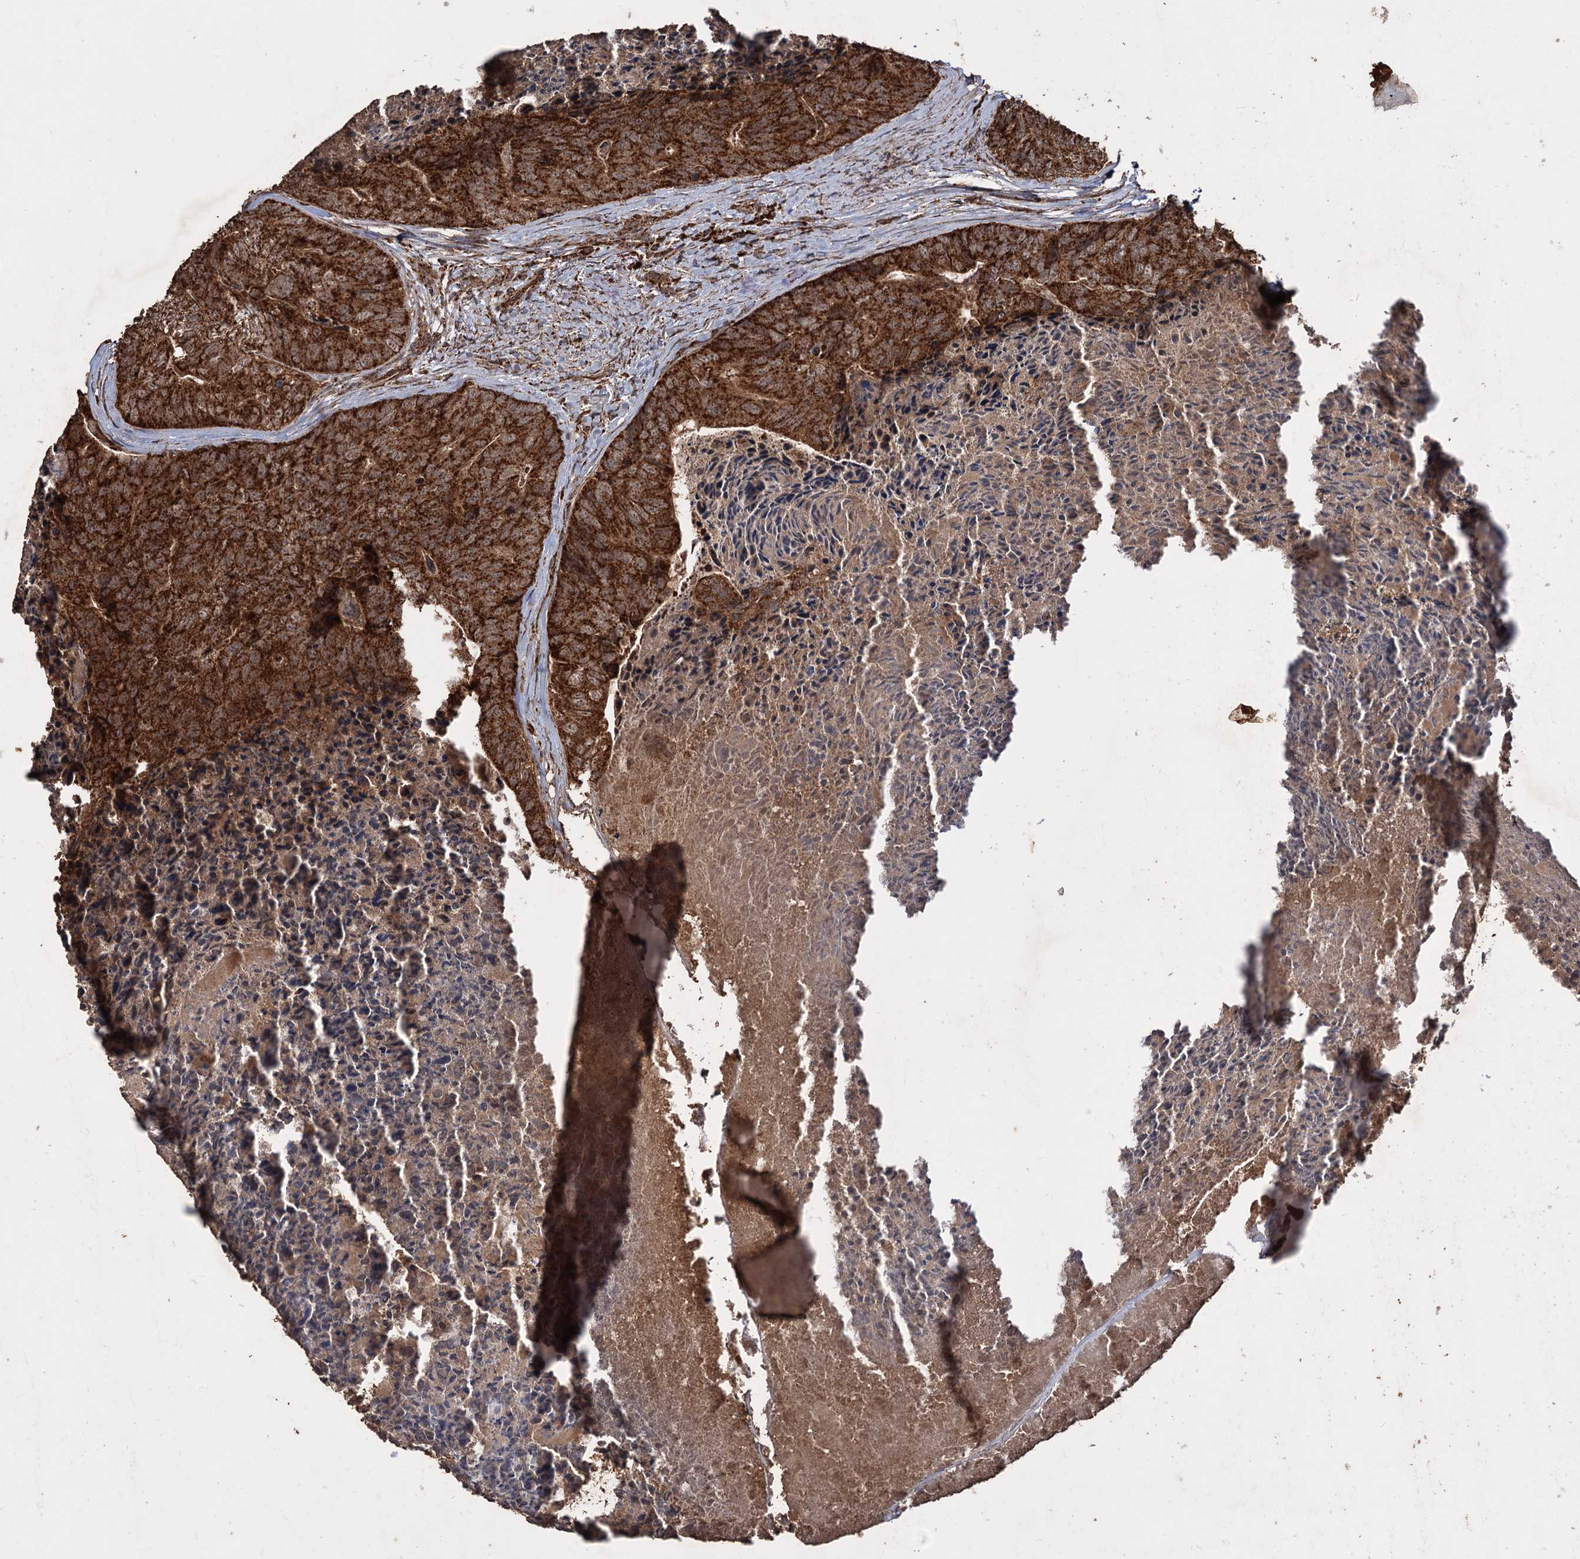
{"staining": {"intensity": "strong", "quantity": ">75%", "location": "cytoplasmic/membranous"}, "tissue": "colorectal cancer", "cell_type": "Tumor cells", "image_type": "cancer", "snomed": [{"axis": "morphology", "description": "Adenocarcinoma, NOS"}, {"axis": "topography", "description": "Colon"}], "caption": "The immunohistochemical stain labels strong cytoplasmic/membranous staining in tumor cells of colorectal cancer tissue.", "gene": "IPO4", "patient": {"sex": "female", "age": 67}}